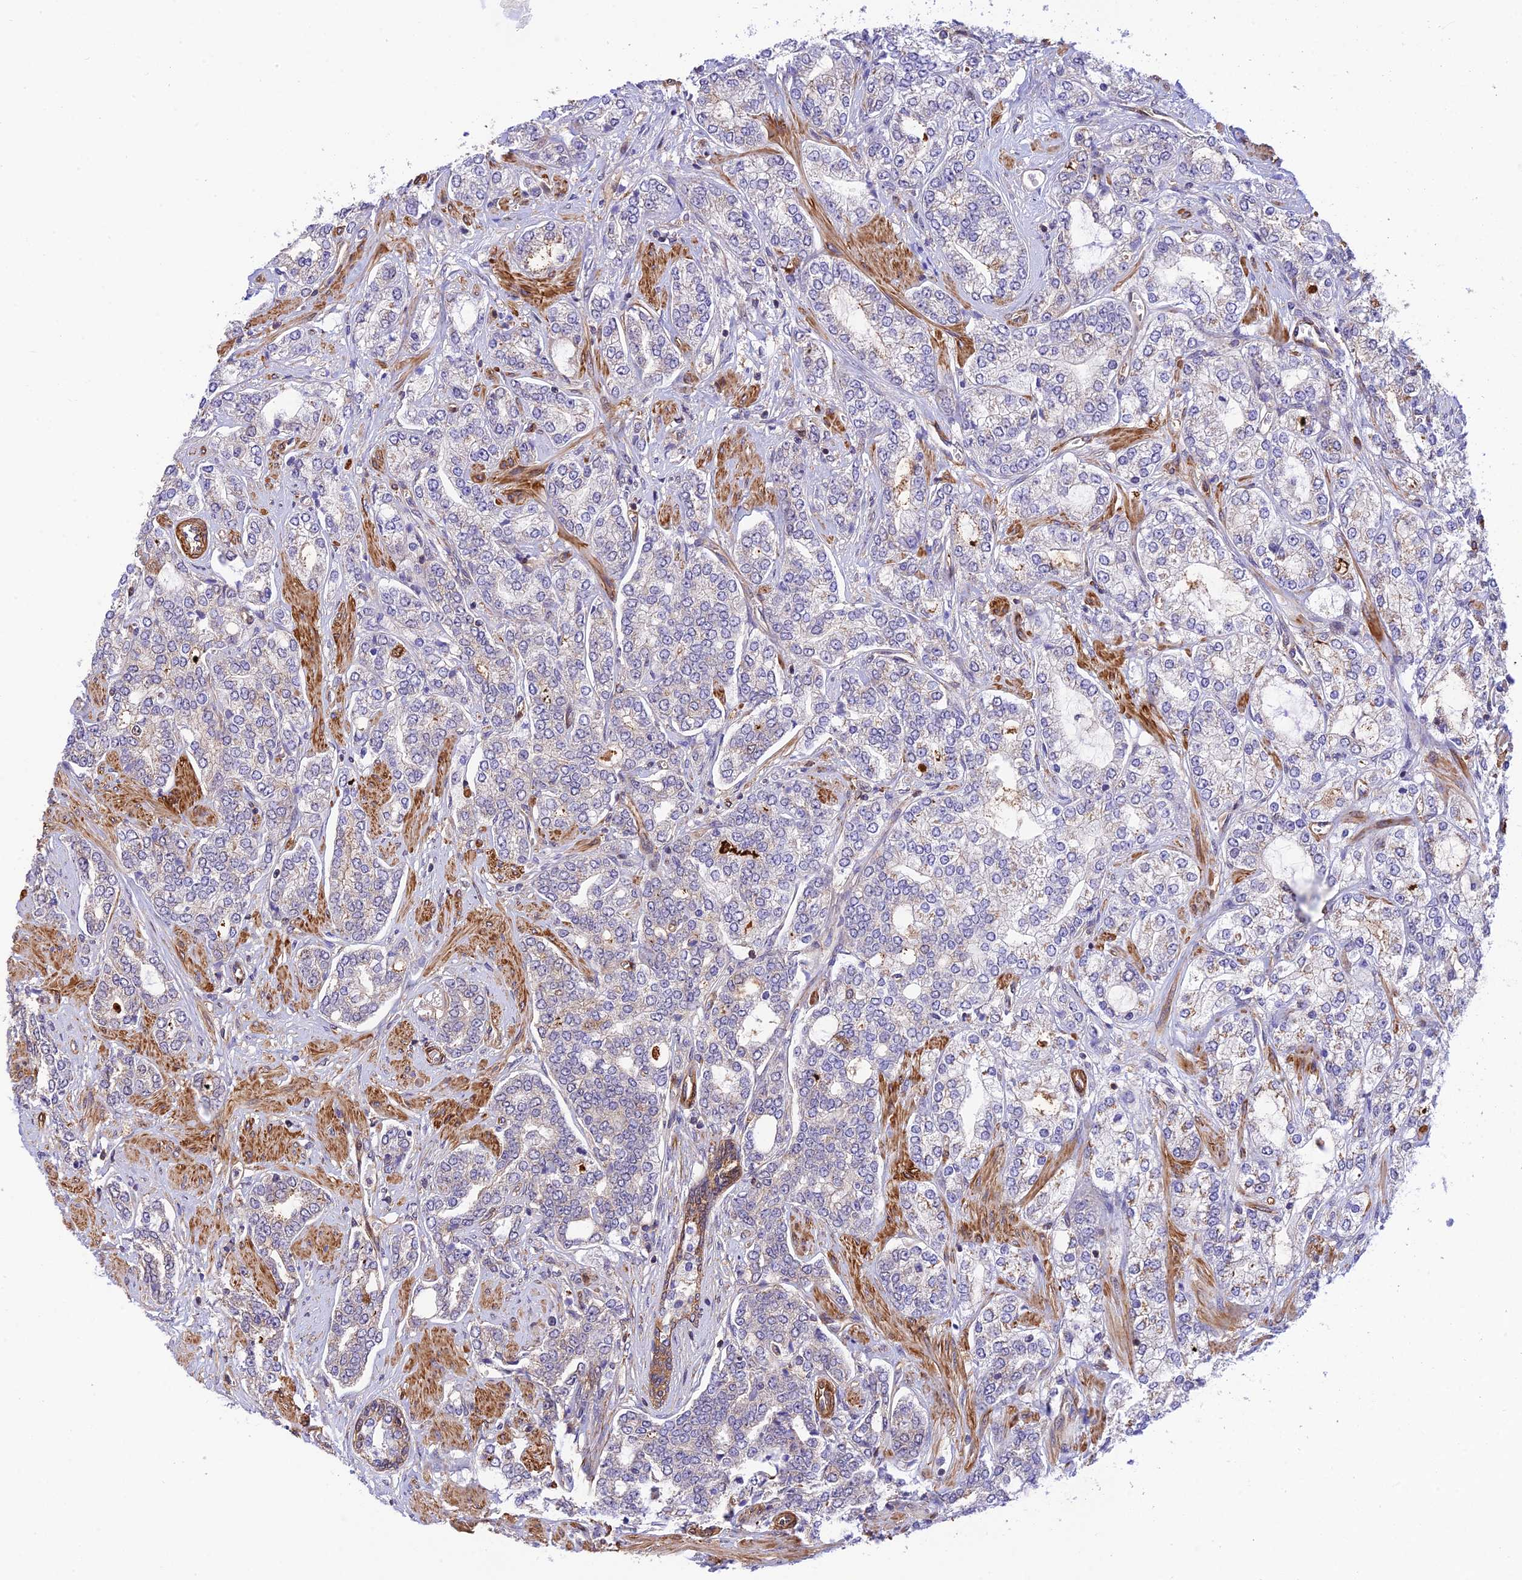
{"staining": {"intensity": "weak", "quantity": "<25%", "location": "cytoplasmic/membranous"}, "tissue": "prostate cancer", "cell_type": "Tumor cells", "image_type": "cancer", "snomed": [{"axis": "morphology", "description": "Adenocarcinoma, High grade"}, {"axis": "topography", "description": "Prostate"}], "caption": "Tumor cells show no significant staining in prostate cancer.", "gene": "EVI5L", "patient": {"sex": "male", "age": 64}}